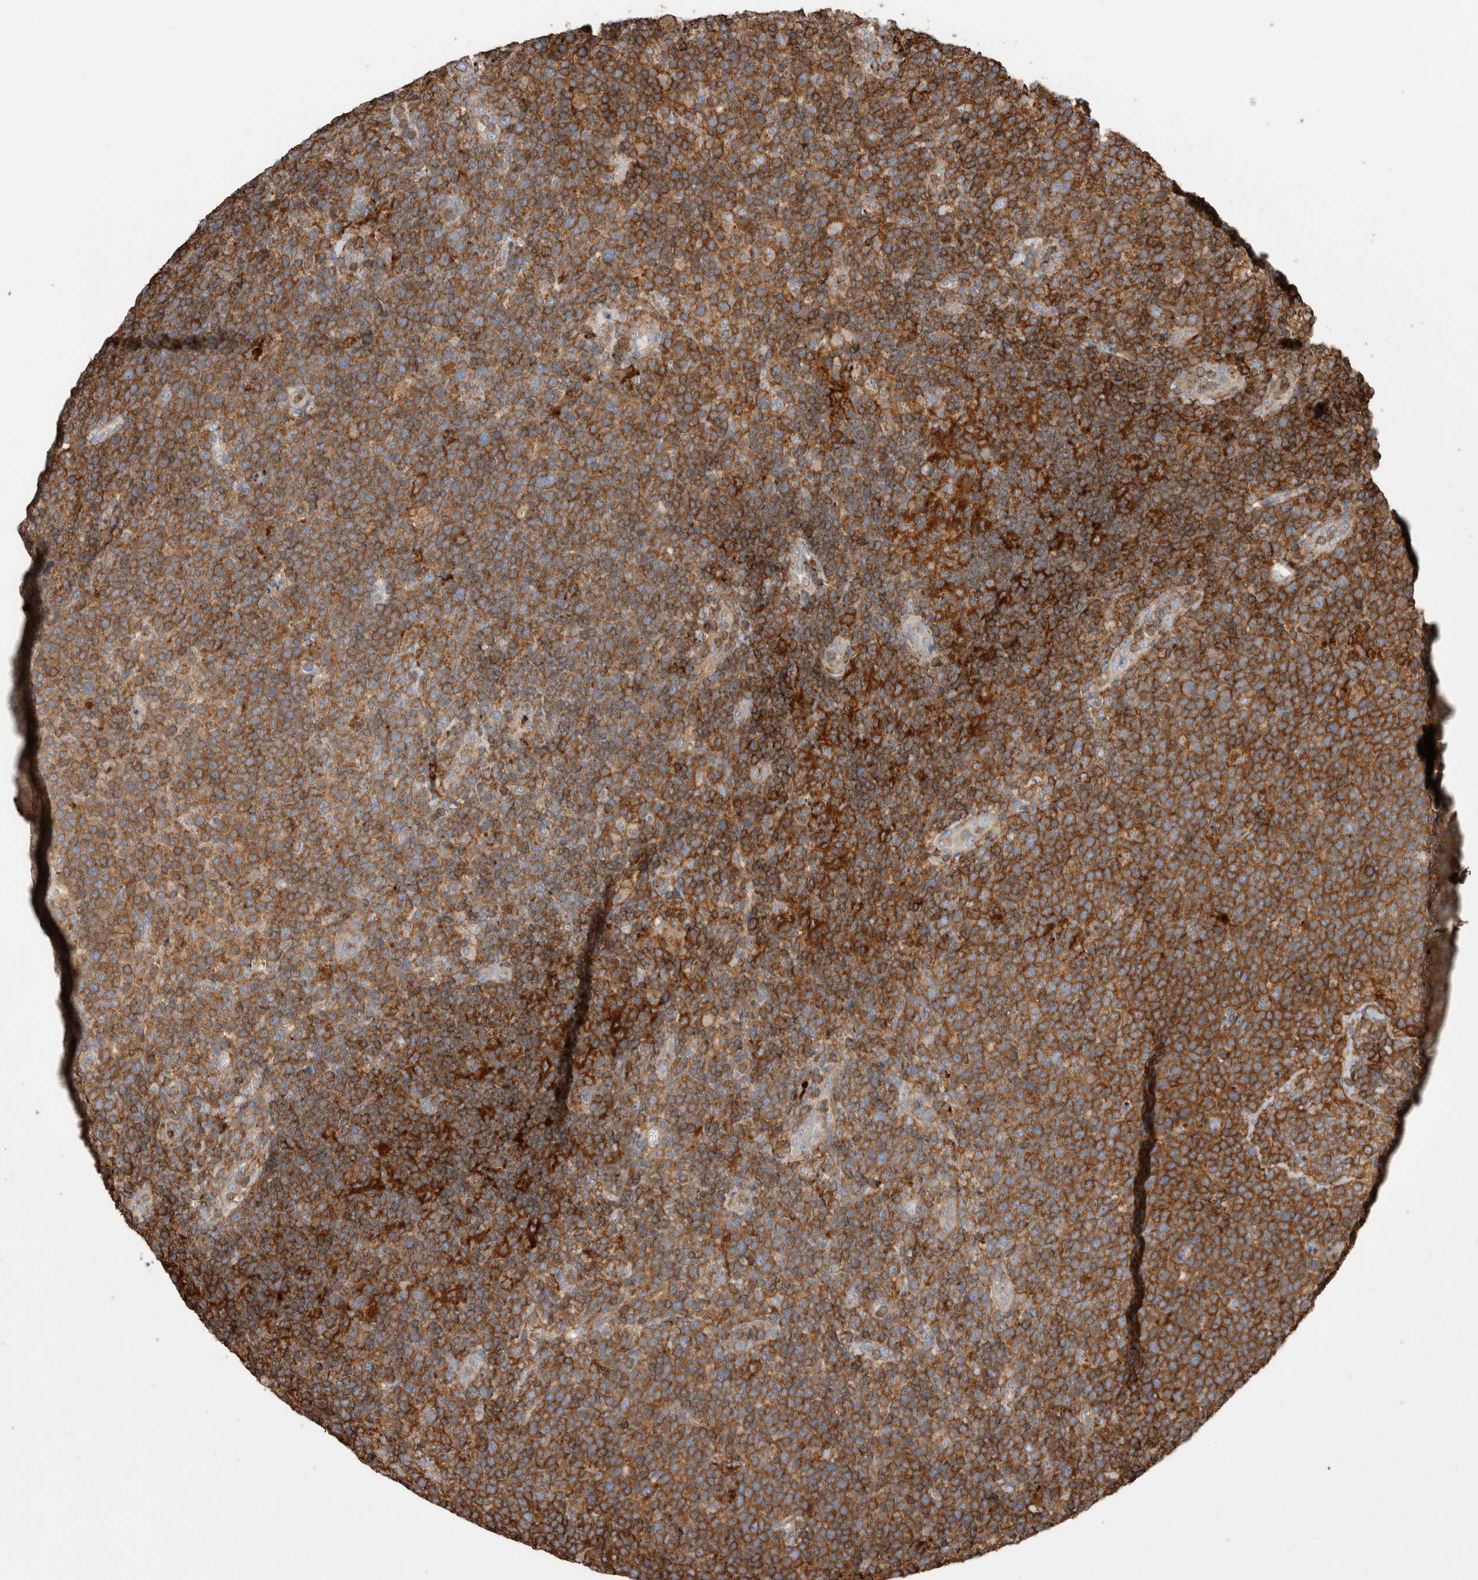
{"staining": {"intensity": "strong", "quantity": ">75%", "location": "cytoplasmic/membranous"}, "tissue": "lymphoma", "cell_type": "Tumor cells", "image_type": "cancer", "snomed": [{"axis": "morphology", "description": "Malignant lymphoma, non-Hodgkin's type, High grade"}, {"axis": "topography", "description": "Lymph node"}], "caption": "Brown immunohistochemical staining in lymphoma displays strong cytoplasmic/membranous staining in approximately >75% of tumor cells.", "gene": "GPER1", "patient": {"sex": "male", "age": 61}}